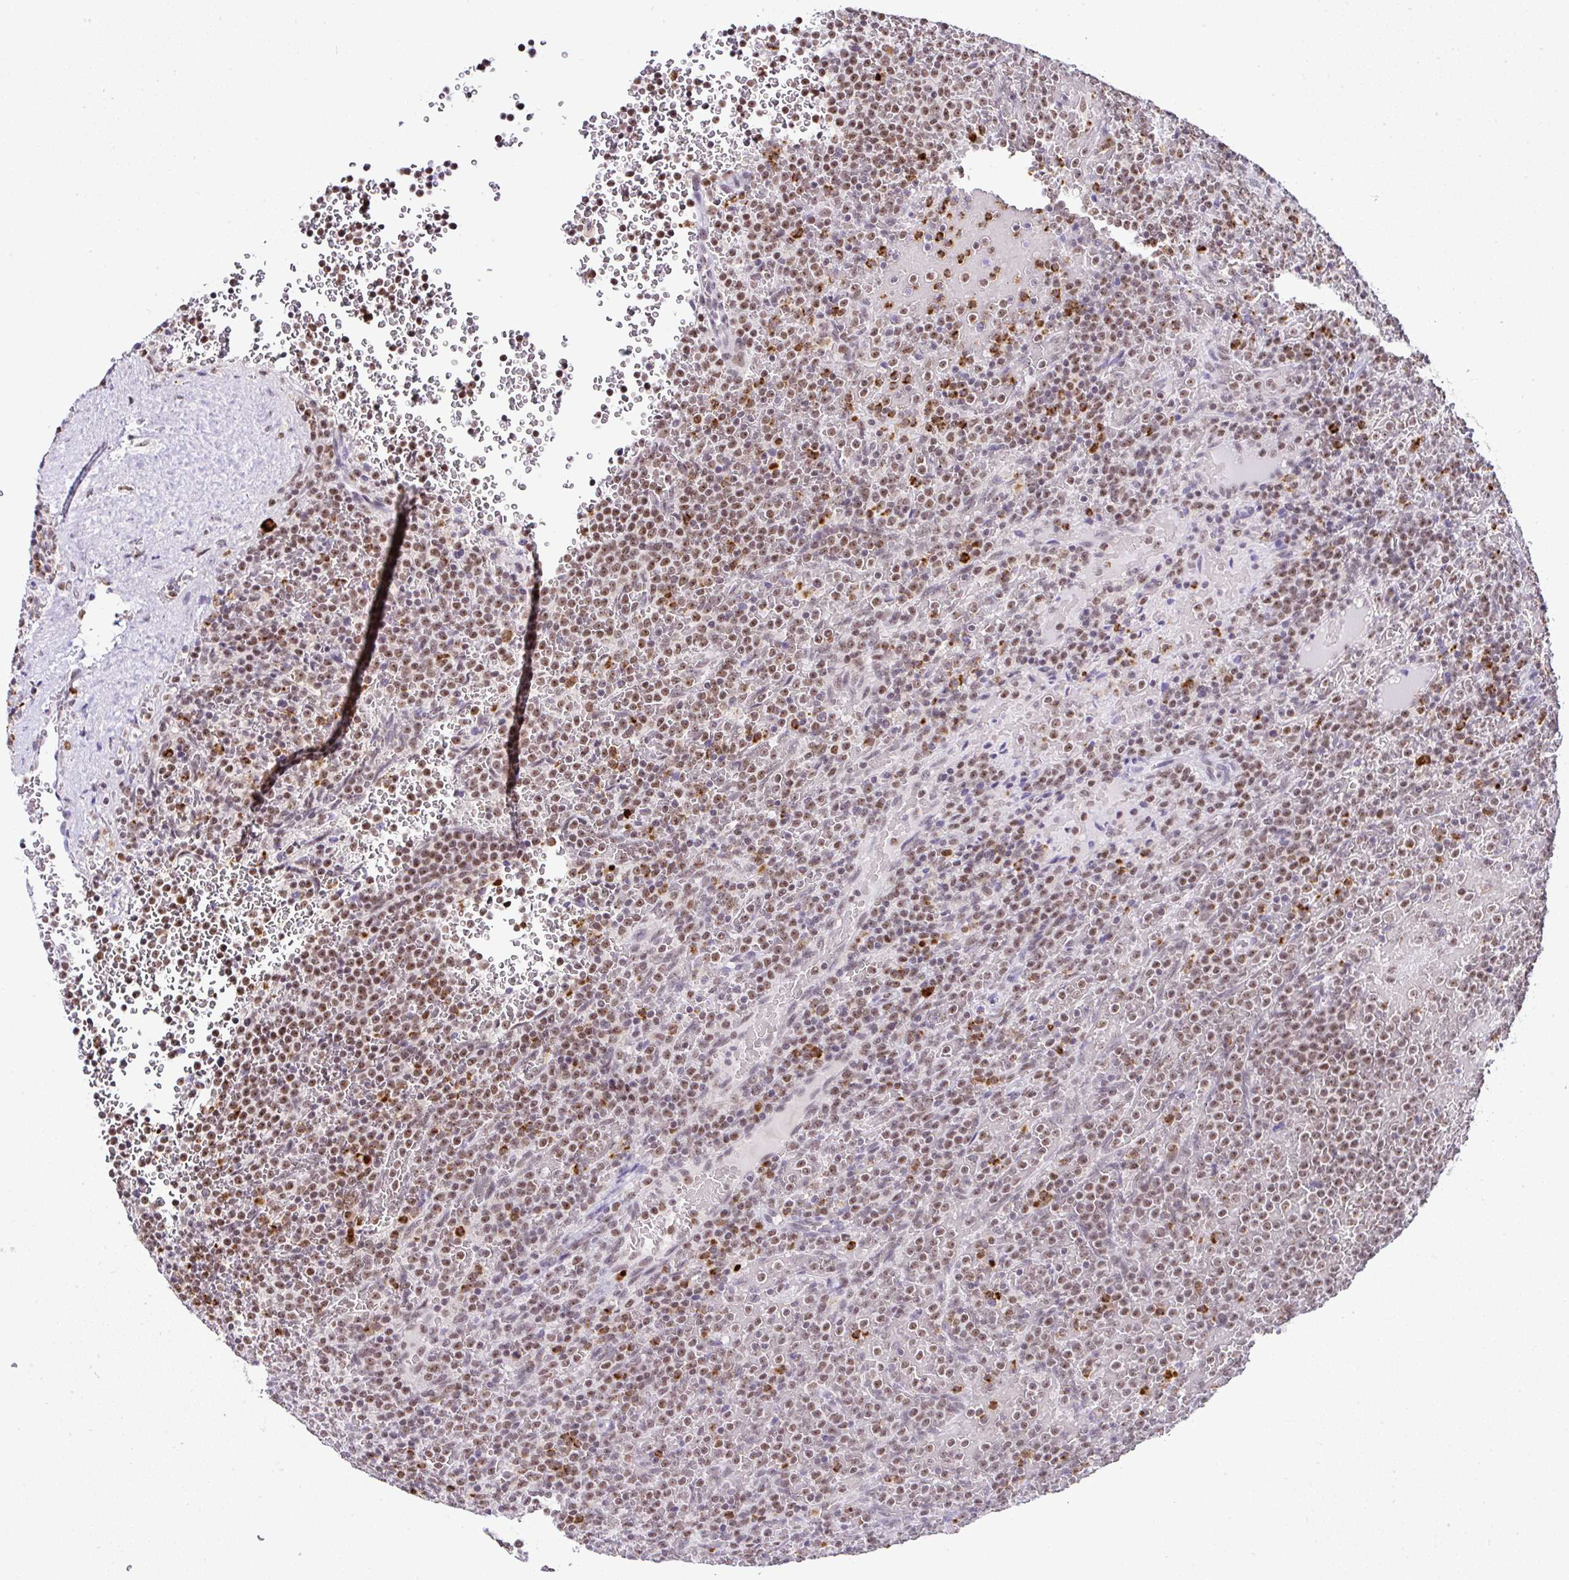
{"staining": {"intensity": "moderate", "quantity": ">75%", "location": "nuclear"}, "tissue": "lymphoma", "cell_type": "Tumor cells", "image_type": "cancer", "snomed": [{"axis": "morphology", "description": "Malignant lymphoma, non-Hodgkin's type, Low grade"}, {"axis": "topography", "description": "Spleen"}], "caption": "Lymphoma stained with DAB immunohistochemistry reveals medium levels of moderate nuclear positivity in about >75% of tumor cells.", "gene": "PTPN2", "patient": {"sex": "male", "age": 60}}